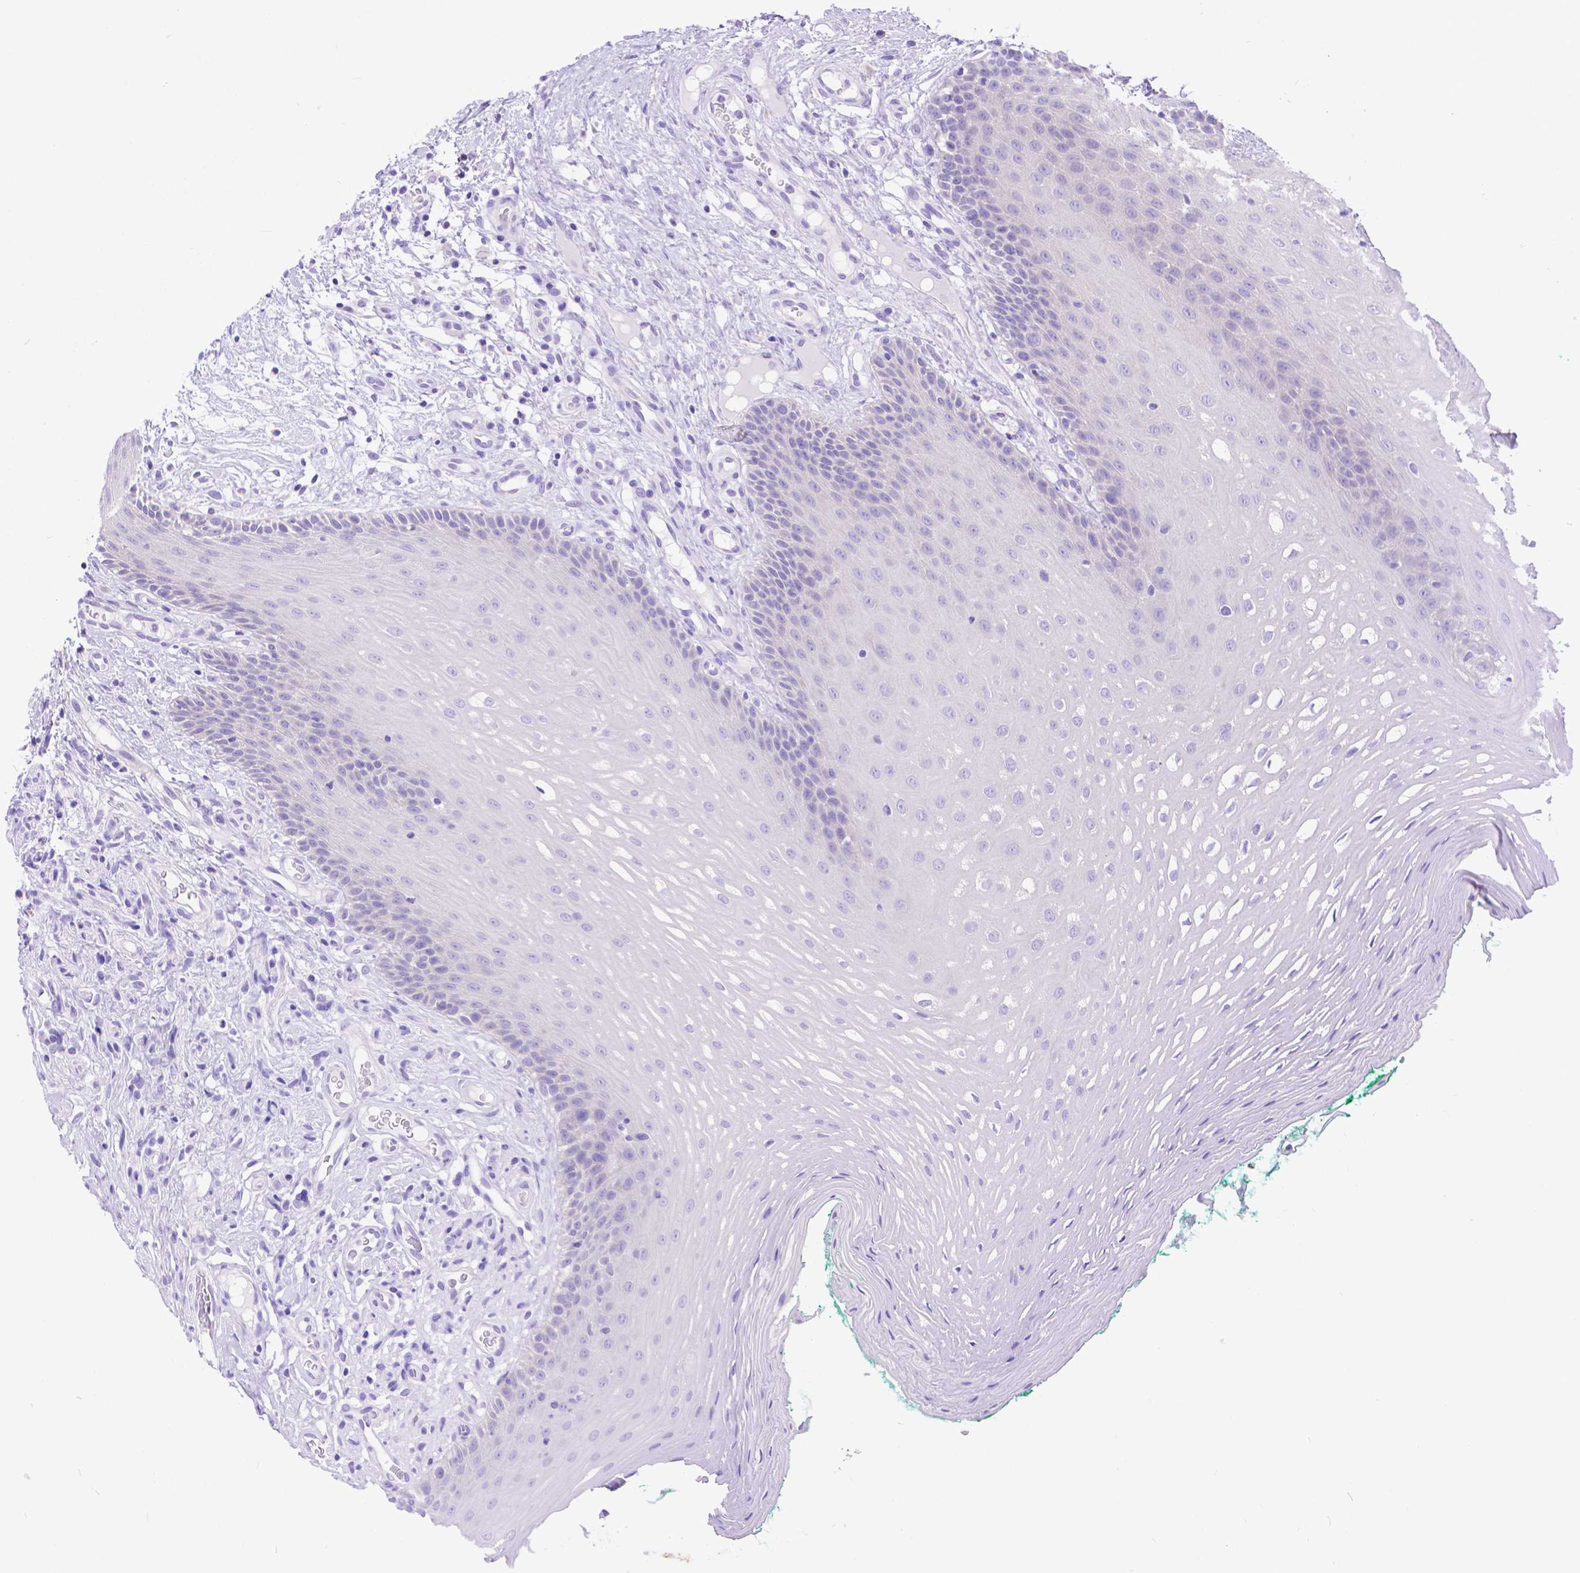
{"staining": {"intensity": "negative", "quantity": "none", "location": "none"}, "tissue": "oral mucosa", "cell_type": "Squamous epithelial cells", "image_type": "normal", "snomed": [{"axis": "morphology", "description": "Normal tissue, NOS"}, {"axis": "morphology", "description": "Squamous cell carcinoma, NOS"}, {"axis": "topography", "description": "Oral tissue"}, {"axis": "topography", "description": "Head-Neck"}], "caption": "The histopathology image displays no staining of squamous epithelial cells in normal oral mucosa. (DAB (3,3'-diaminobenzidine) immunohistochemistry (IHC) visualized using brightfield microscopy, high magnification).", "gene": "DHRS2", "patient": {"sex": "male", "age": 78}}